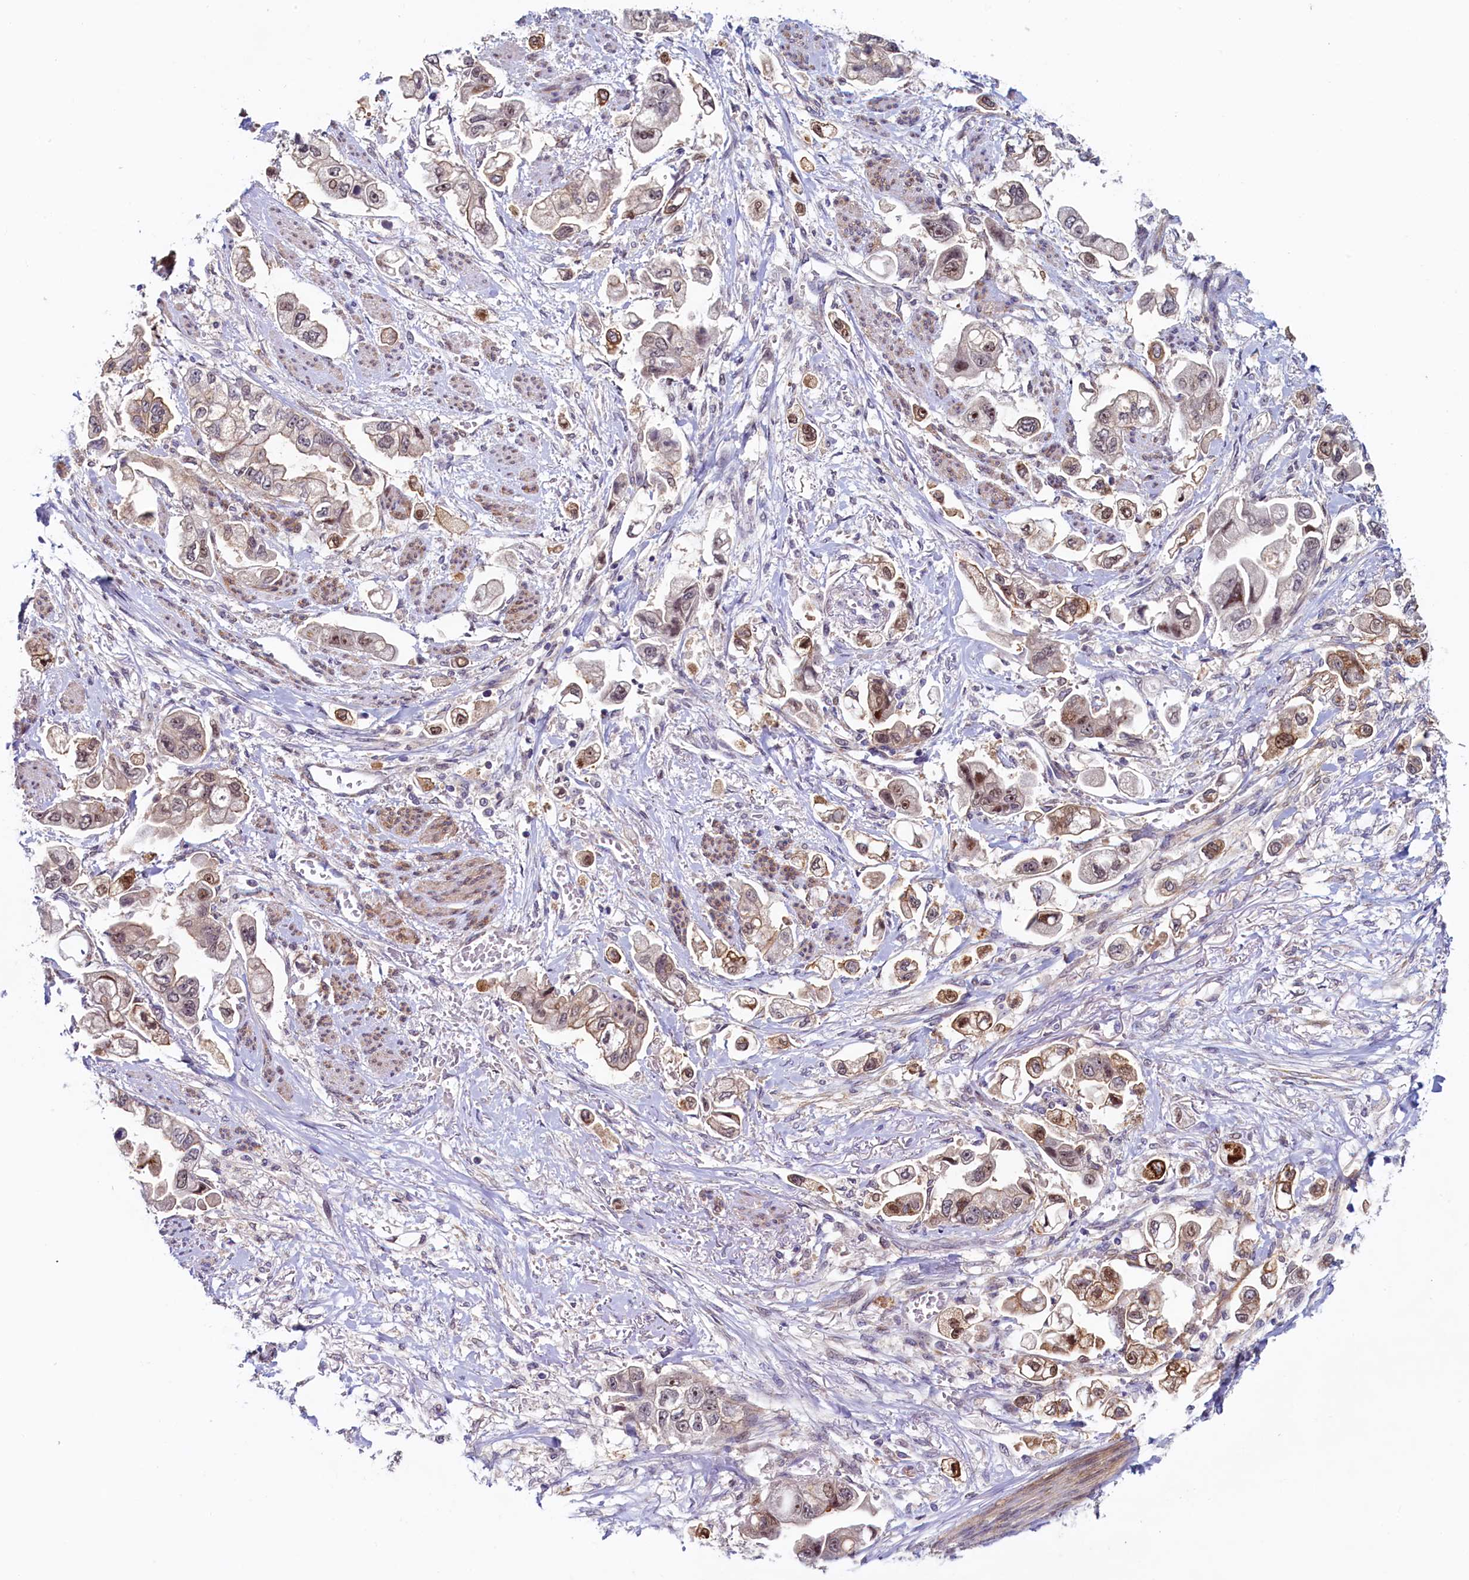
{"staining": {"intensity": "moderate", "quantity": "25%-75%", "location": "nuclear"}, "tissue": "stomach cancer", "cell_type": "Tumor cells", "image_type": "cancer", "snomed": [{"axis": "morphology", "description": "Adenocarcinoma, NOS"}, {"axis": "topography", "description": "Stomach"}], "caption": "Tumor cells exhibit medium levels of moderate nuclear positivity in about 25%-75% of cells in stomach cancer (adenocarcinoma).", "gene": "PACSIN3", "patient": {"sex": "male", "age": 62}}